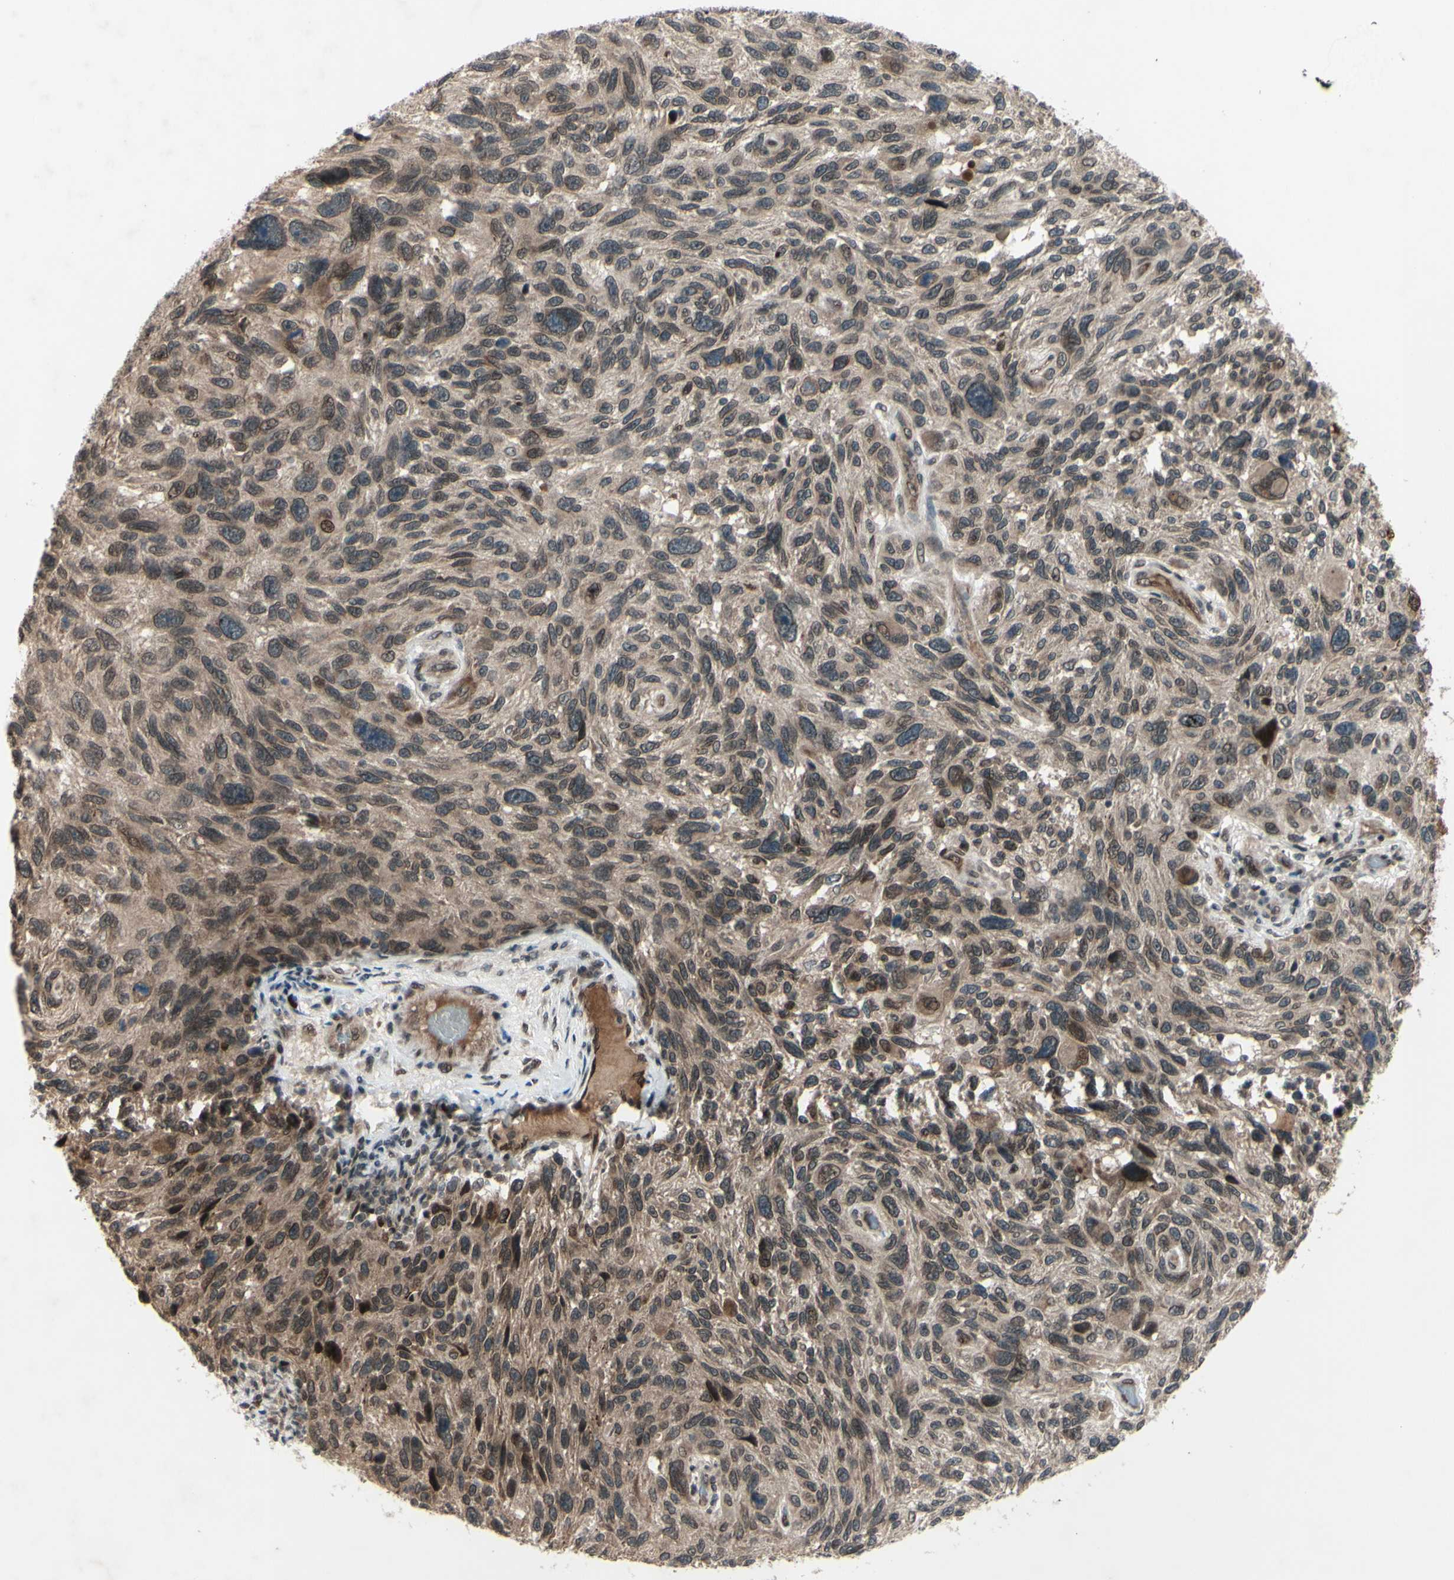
{"staining": {"intensity": "weak", "quantity": "25%-75%", "location": "cytoplasmic/membranous"}, "tissue": "melanoma", "cell_type": "Tumor cells", "image_type": "cancer", "snomed": [{"axis": "morphology", "description": "Malignant melanoma, NOS"}, {"axis": "topography", "description": "Skin"}], "caption": "This is an image of immunohistochemistry staining of melanoma, which shows weak expression in the cytoplasmic/membranous of tumor cells.", "gene": "MLF2", "patient": {"sex": "male", "age": 53}}